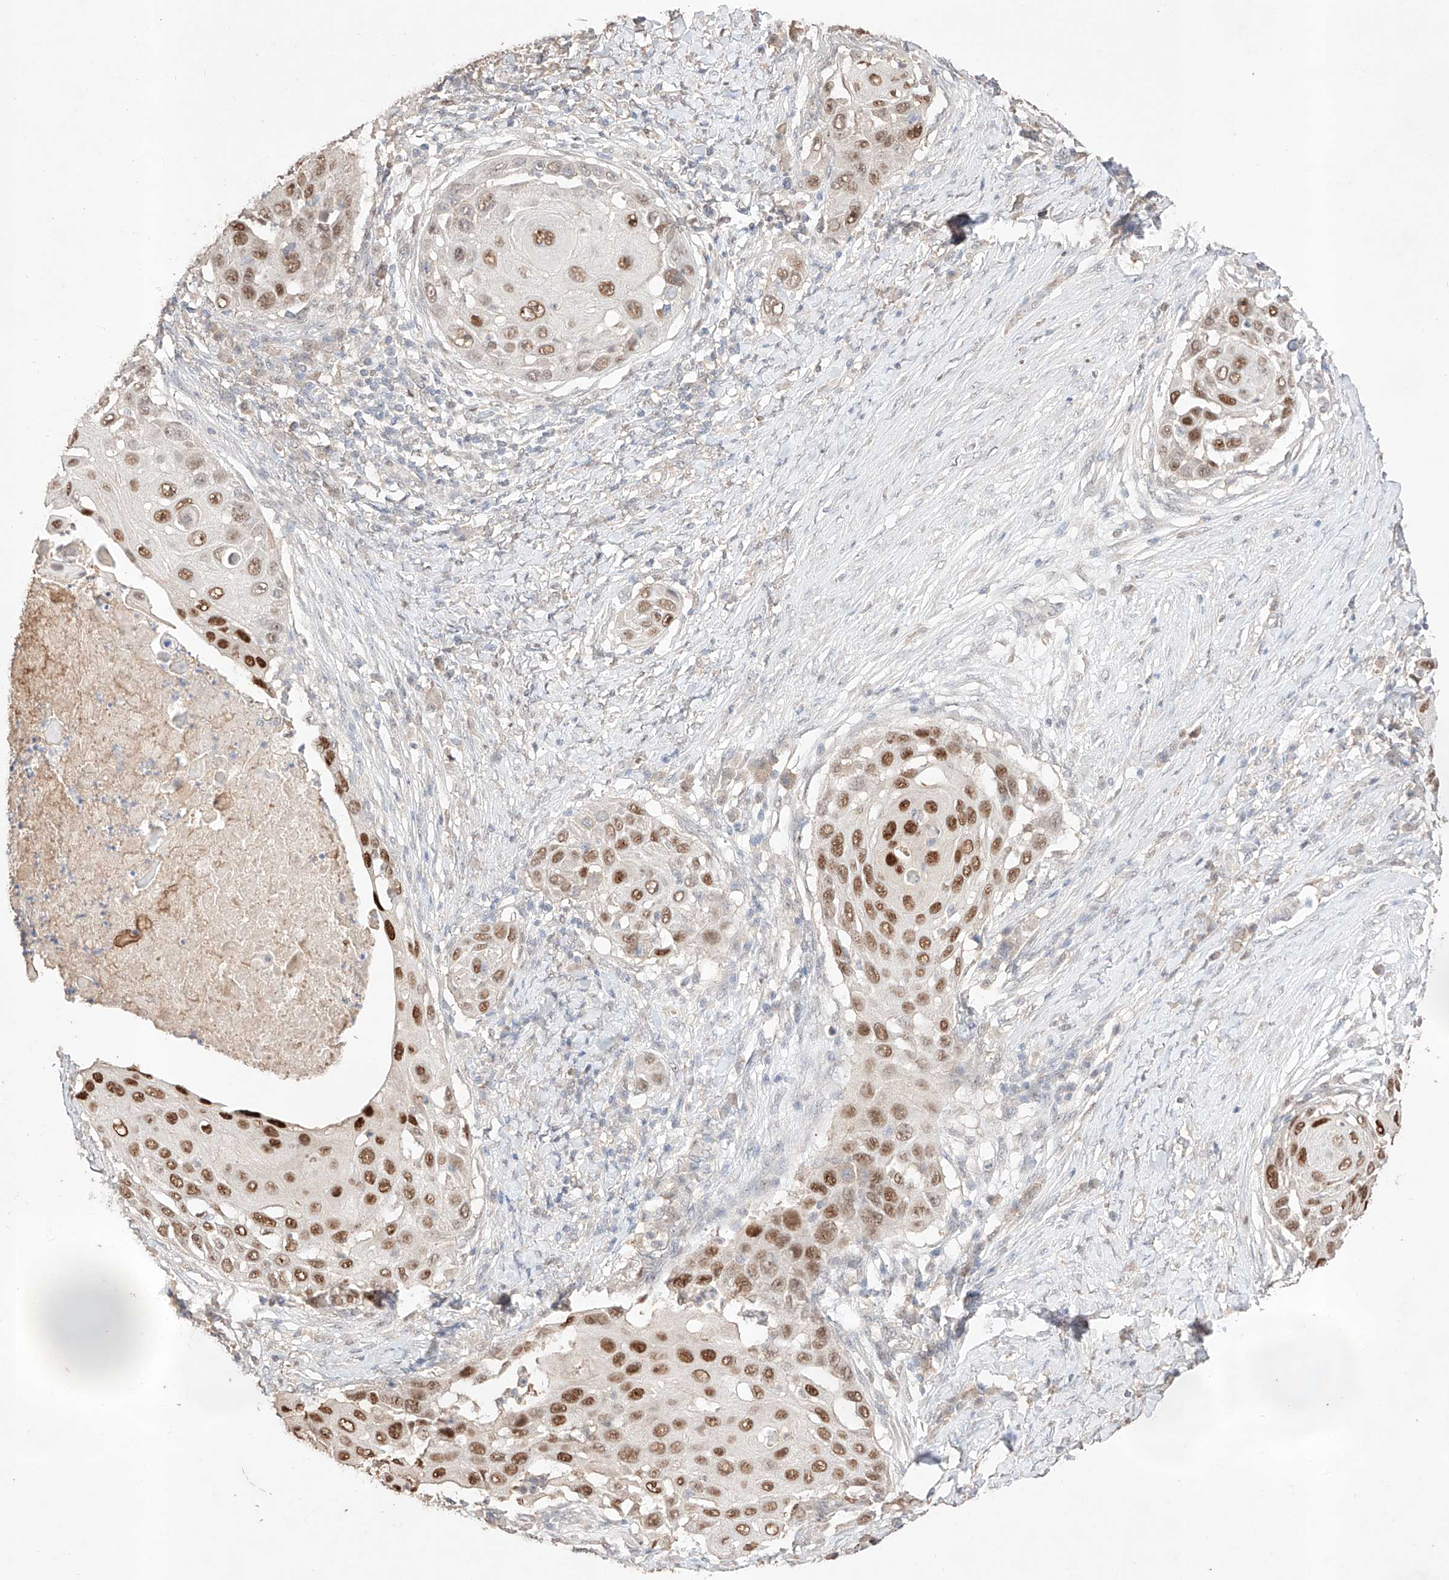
{"staining": {"intensity": "strong", "quantity": ">75%", "location": "nuclear"}, "tissue": "skin cancer", "cell_type": "Tumor cells", "image_type": "cancer", "snomed": [{"axis": "morphology", "description": "Squamous cell carcinoma, NOS"}, {"axis": "topography", "description": "Skin"}], "caption": "Squamous cell carcinoma (skin) stained with a brown dye shows strong nuclear positive staining in about >75% of tumor cells.", "gene": "APIP", "patient": {"sex": "female", "age": 44}}